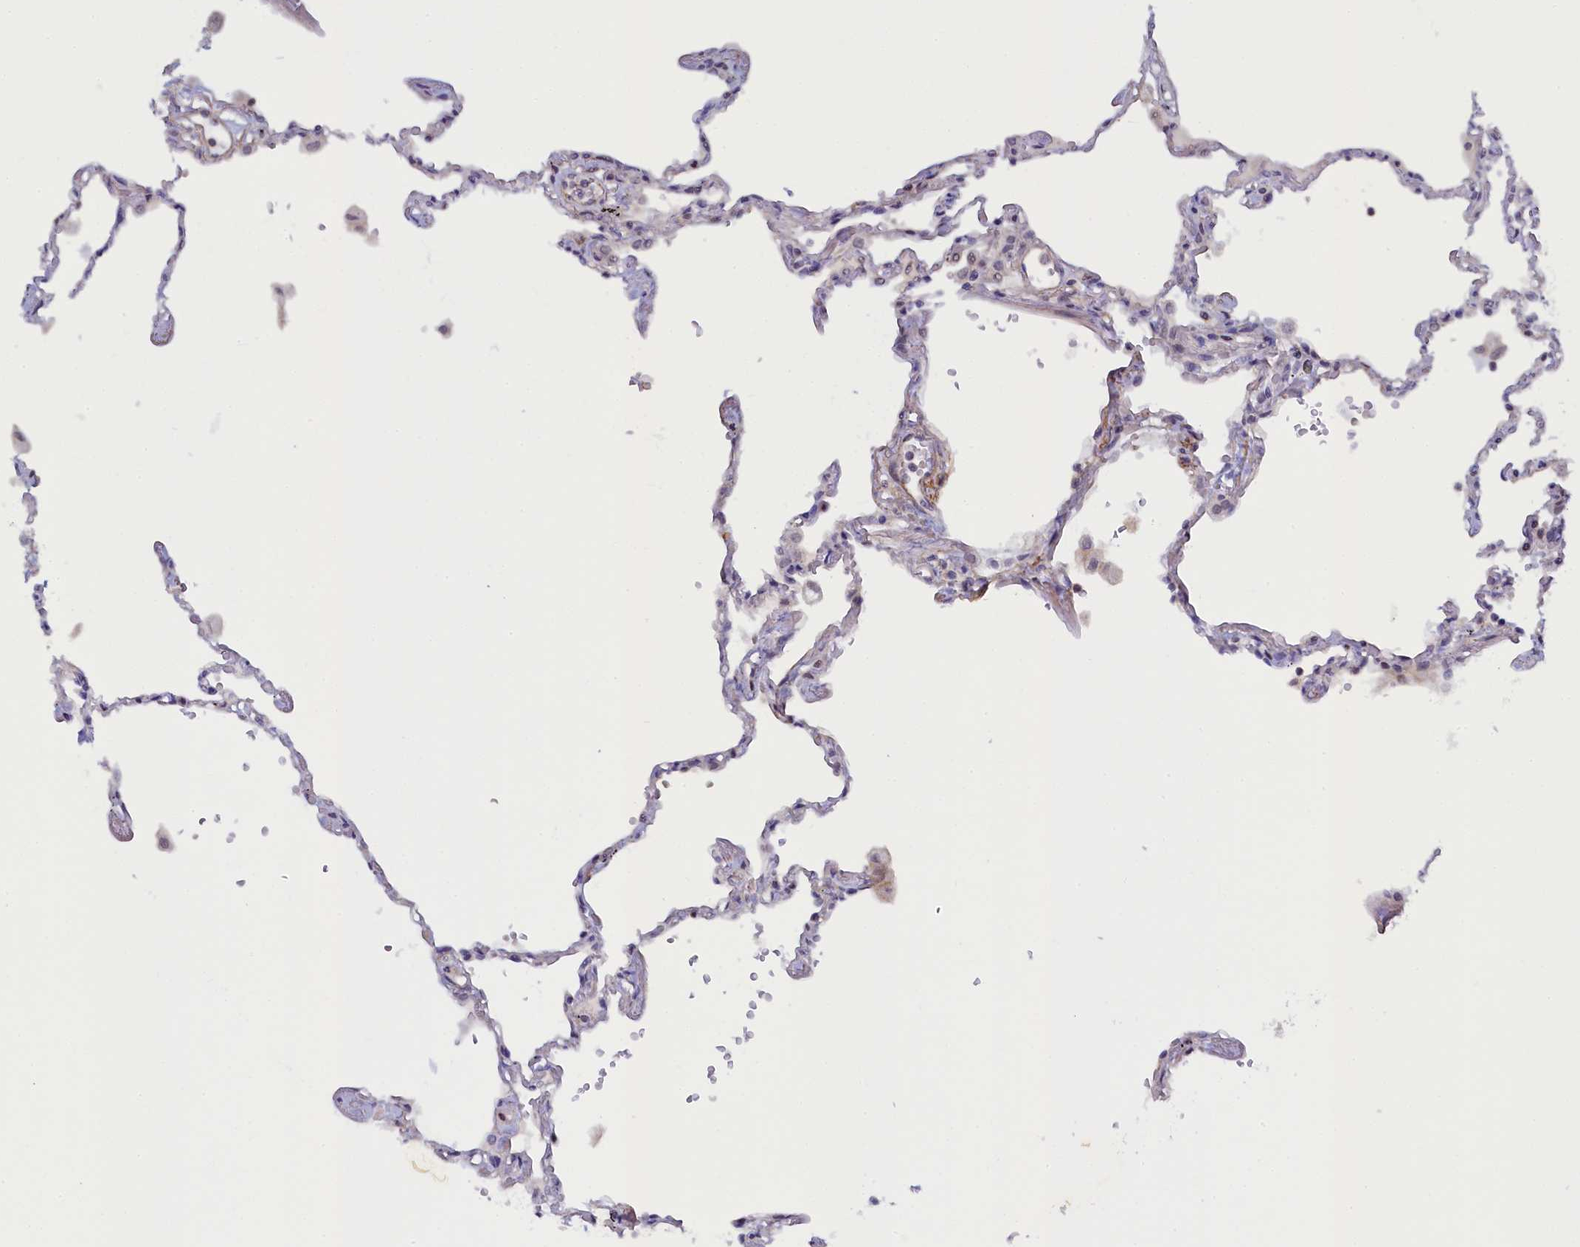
{"staining": {"intensity": "negative", "quantity": "none", "location": "none"}, "tissue": "lung", "cell_type": "Alveolar cells", "image_type": "normal", "snomed": [{"axis": "morphology", "description": "Normal tissue, NOS"}, {"axis": "topography", "description": "Lung"}], "caption": "A high-resolution image shows immunohistochemistry (IHC) staining of normal lung, which displays no significant expression in alveolar cells. (DAB immunohistochemistry (IHC), high magnification).", "gene": "INTS14", "patient": {"sex": "female", "age": 67}}